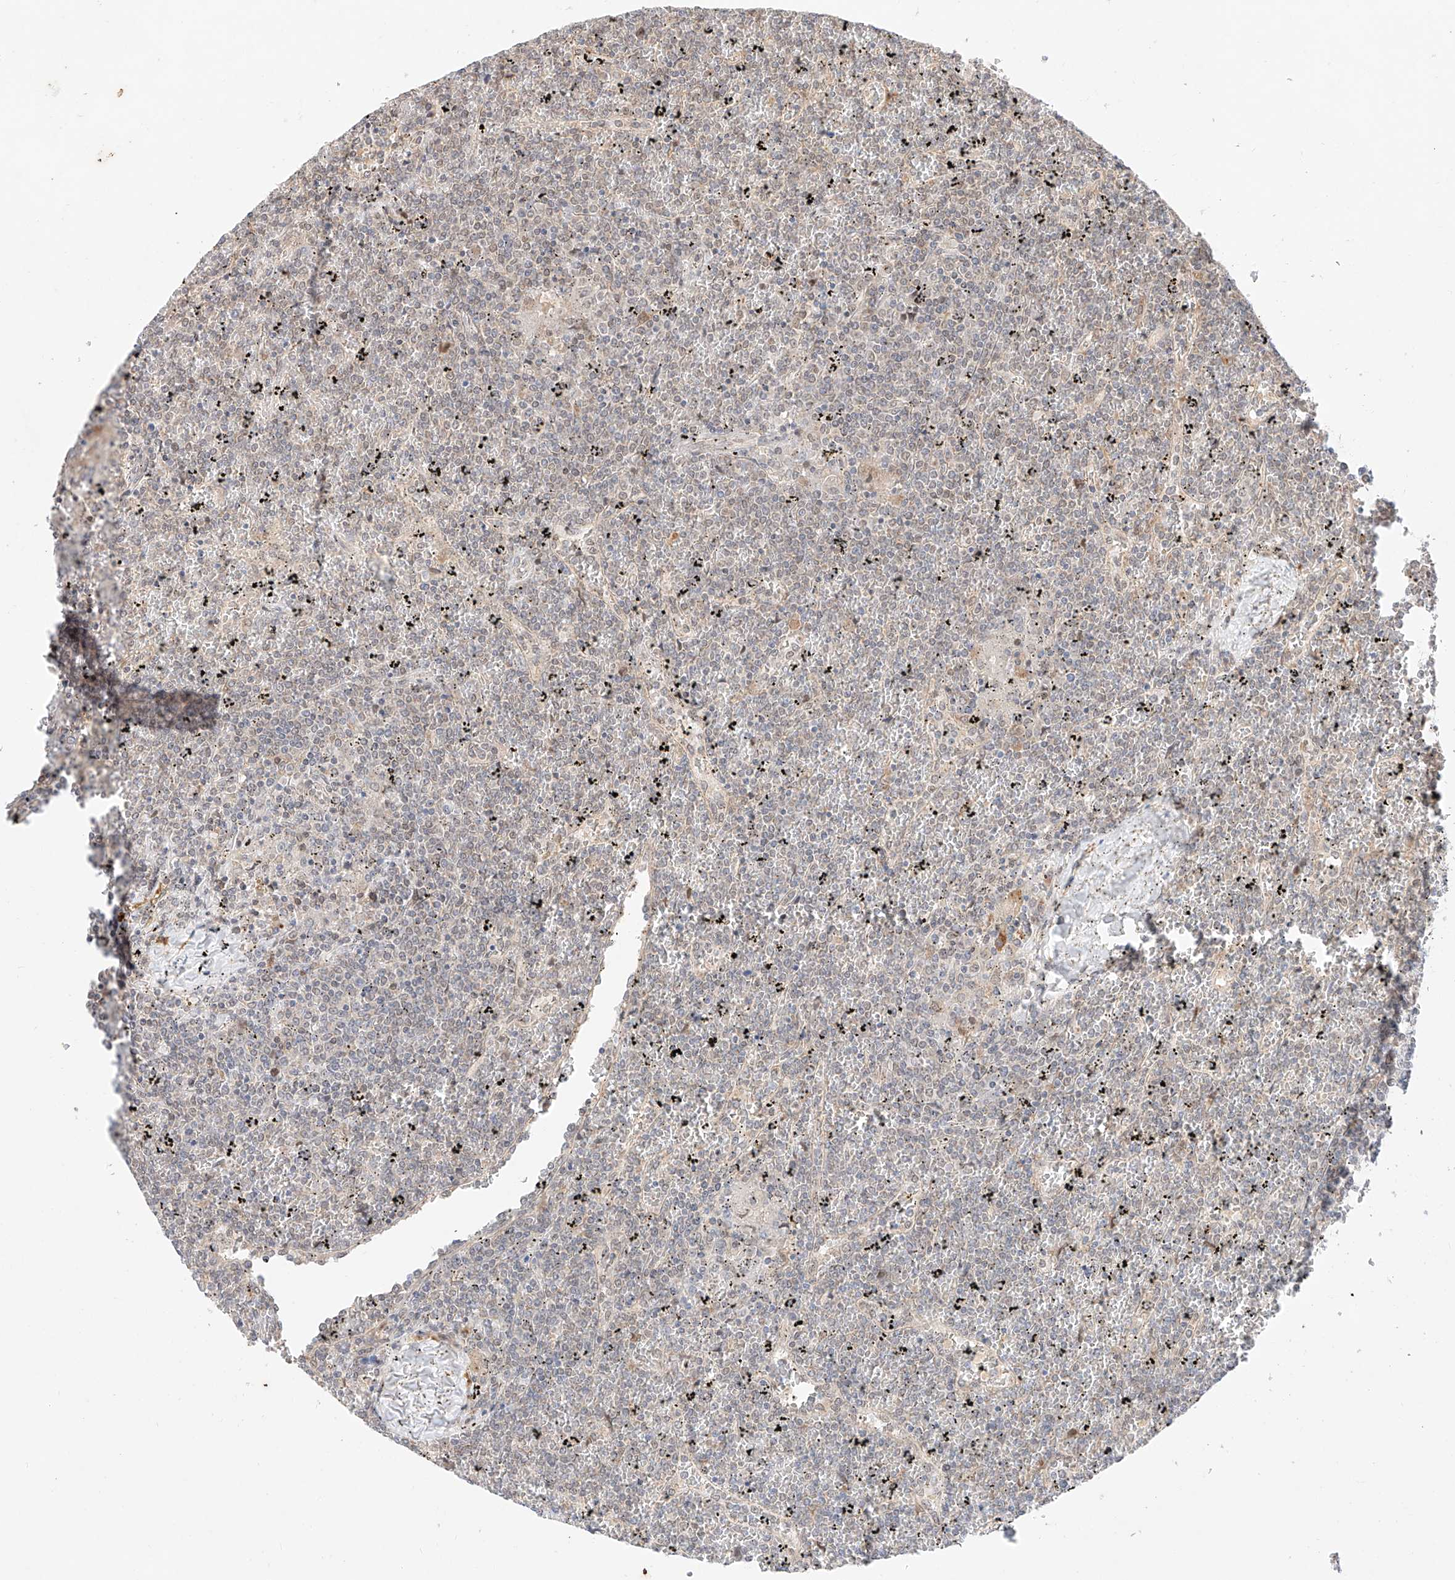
{"staining": {"intensity": "negative", "quantity": "none", "location": "none"}, "tissue": "lymphoma", "cell_type": "Tumor cells", "image_type": "cancer", "snomed": [{"axis": "morphology", "description": "Malignant lymphoma, non-Hodgkin's type, Low grade"}, {"axis": "topography", "description": "Spleen"}], "caption": "A photomicrograph of human low-grade malignant lymphoma, non-Hodgkin's type is negative for staining in tumor cells. (Stains: DAB immunohistochemistry with hematoxylin counter stain, Microscopy: brightfield microscopy at high magnification).", "gene": "GCNT1", "patient": {"sex": "female", "age": 19}}